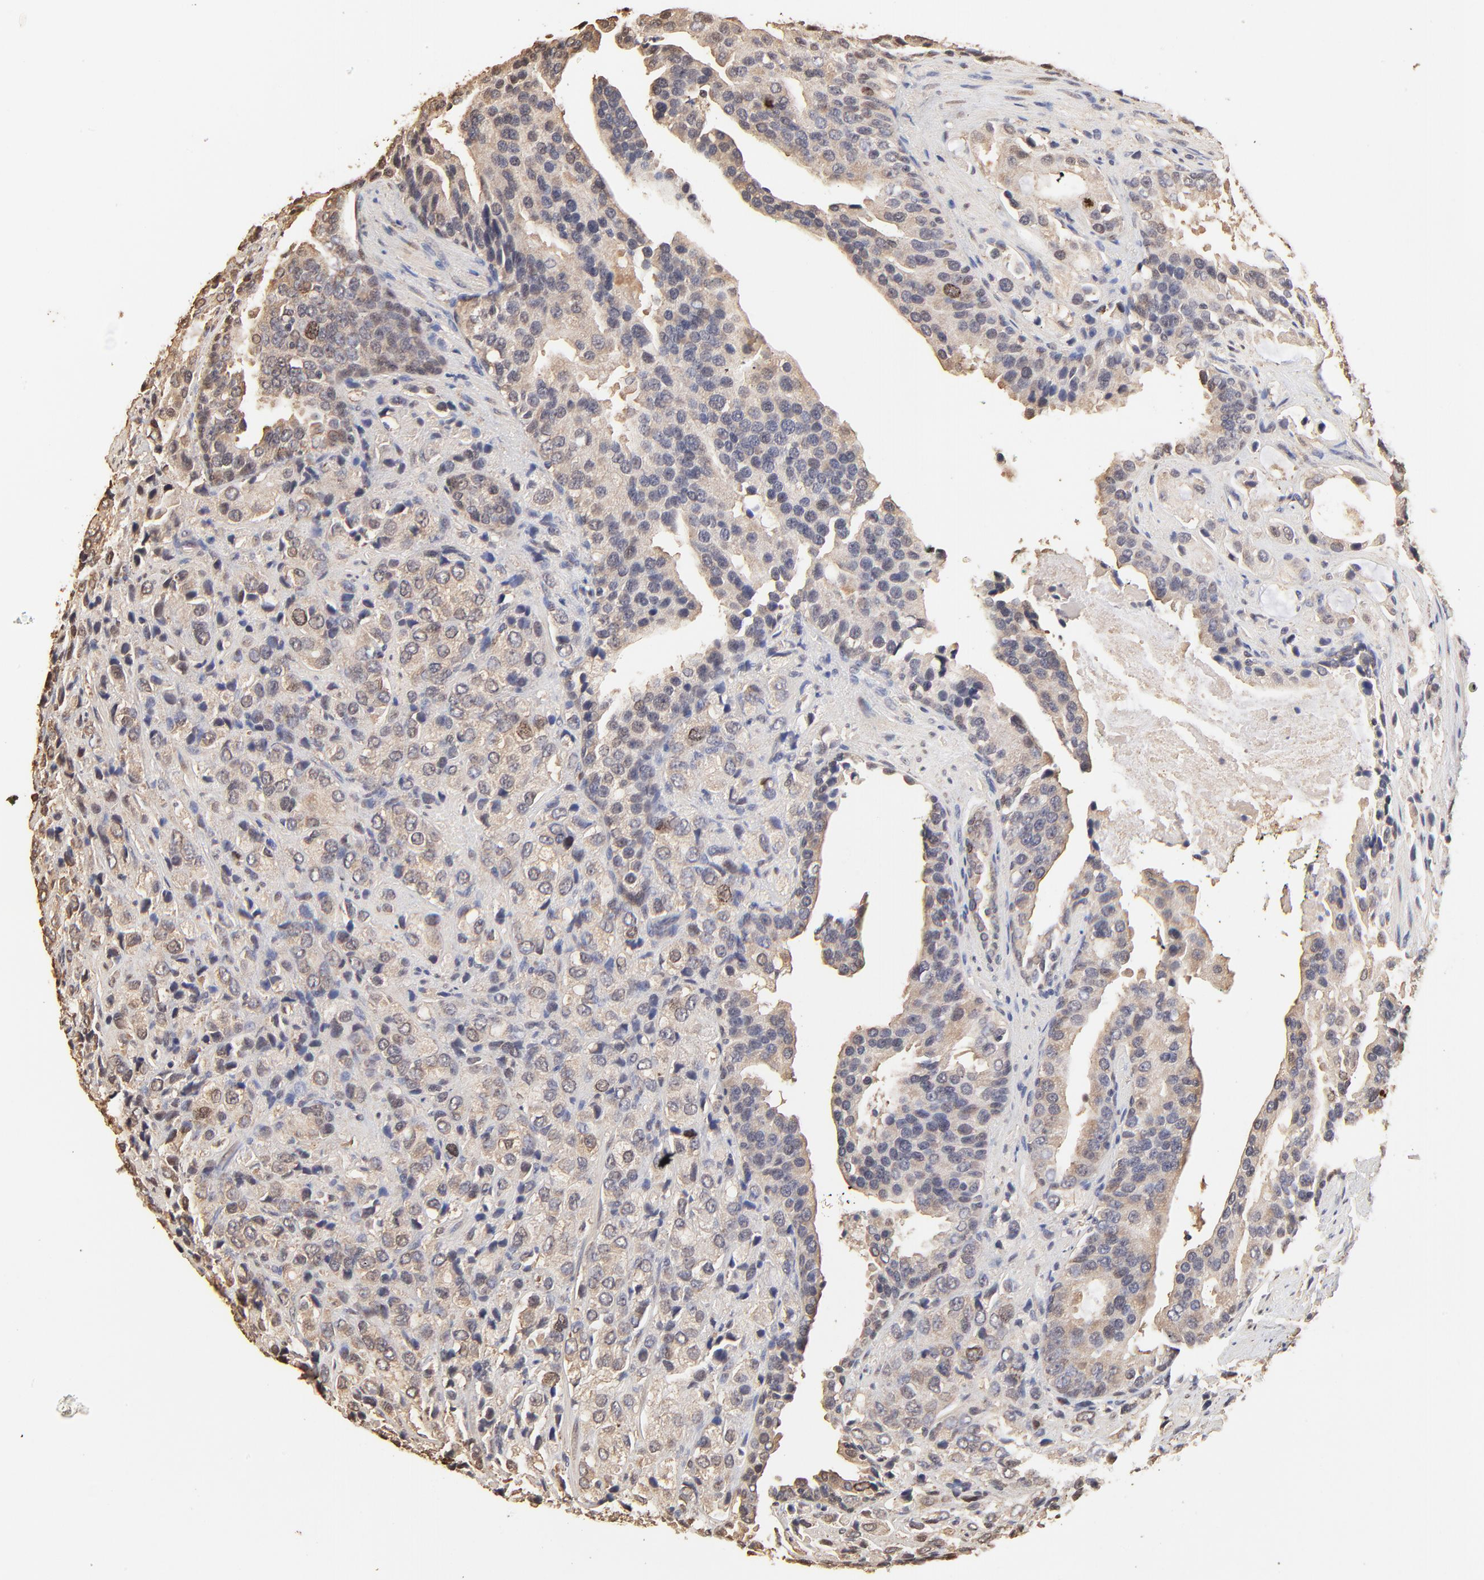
{"staining": {"intensity": "moderate", "quantity": "<25%", "location": "cytoplasmic/membranous,nuclear"}, "tissue": "prostate cancer", "cell_type": "Tumor cells", "image_type": "cancer", "snomed": [{"axis": "morphology", "description": "Adenocarcinoma, High grade"}, {"axis": "topography", "description": "Prostate"}], "caption": "DAB immunohistochemical staining of human prostate cancer (high-grade adenocarcinoma) exhibits moderate cytoplasmic/membranous and nuclear protein expression in about <25% of tumor cells.", "gene": "BIRC5", "patient": {"sex": "male", "age": 70}}